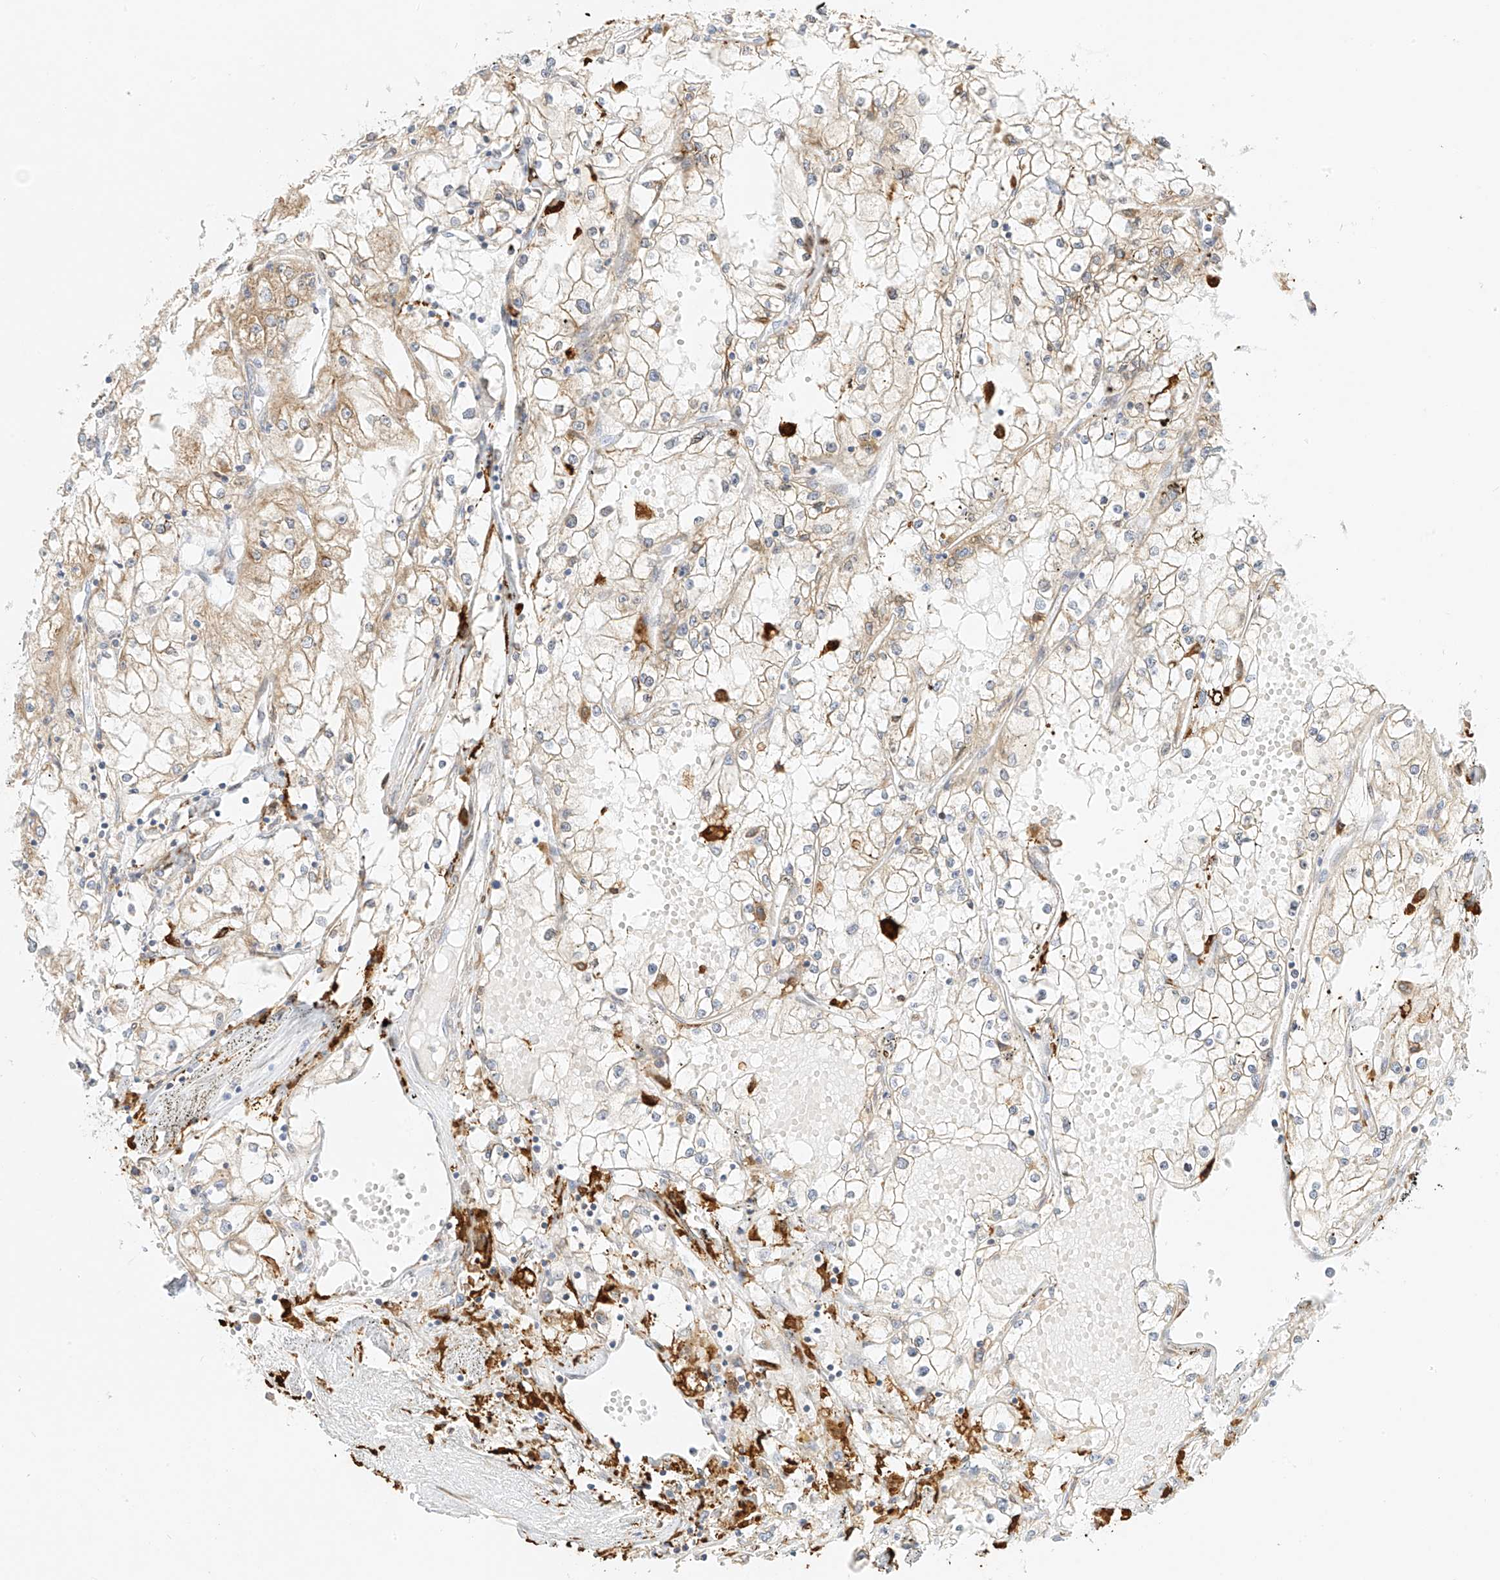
{"staining": {"intensity": "moderate", "quantity": "25%-75%", "location": "cytoplasmic/membranous"}, "tissue": "renal cancer", "cell_type": "Tumor cells", "image_type": "cancer", "snomed": [{"axis": "morphology", "description": "Adenocarcinoma, NOS"}, {"axis": "topography", "description": "Kidney"}], "caption": "A brown stain labels moderate cytoplasmic/membranous expression of a protein in renal cancer tumor cells.", "gene": "PCYOX1", "patient": {"sex": "male", "age": 56}}